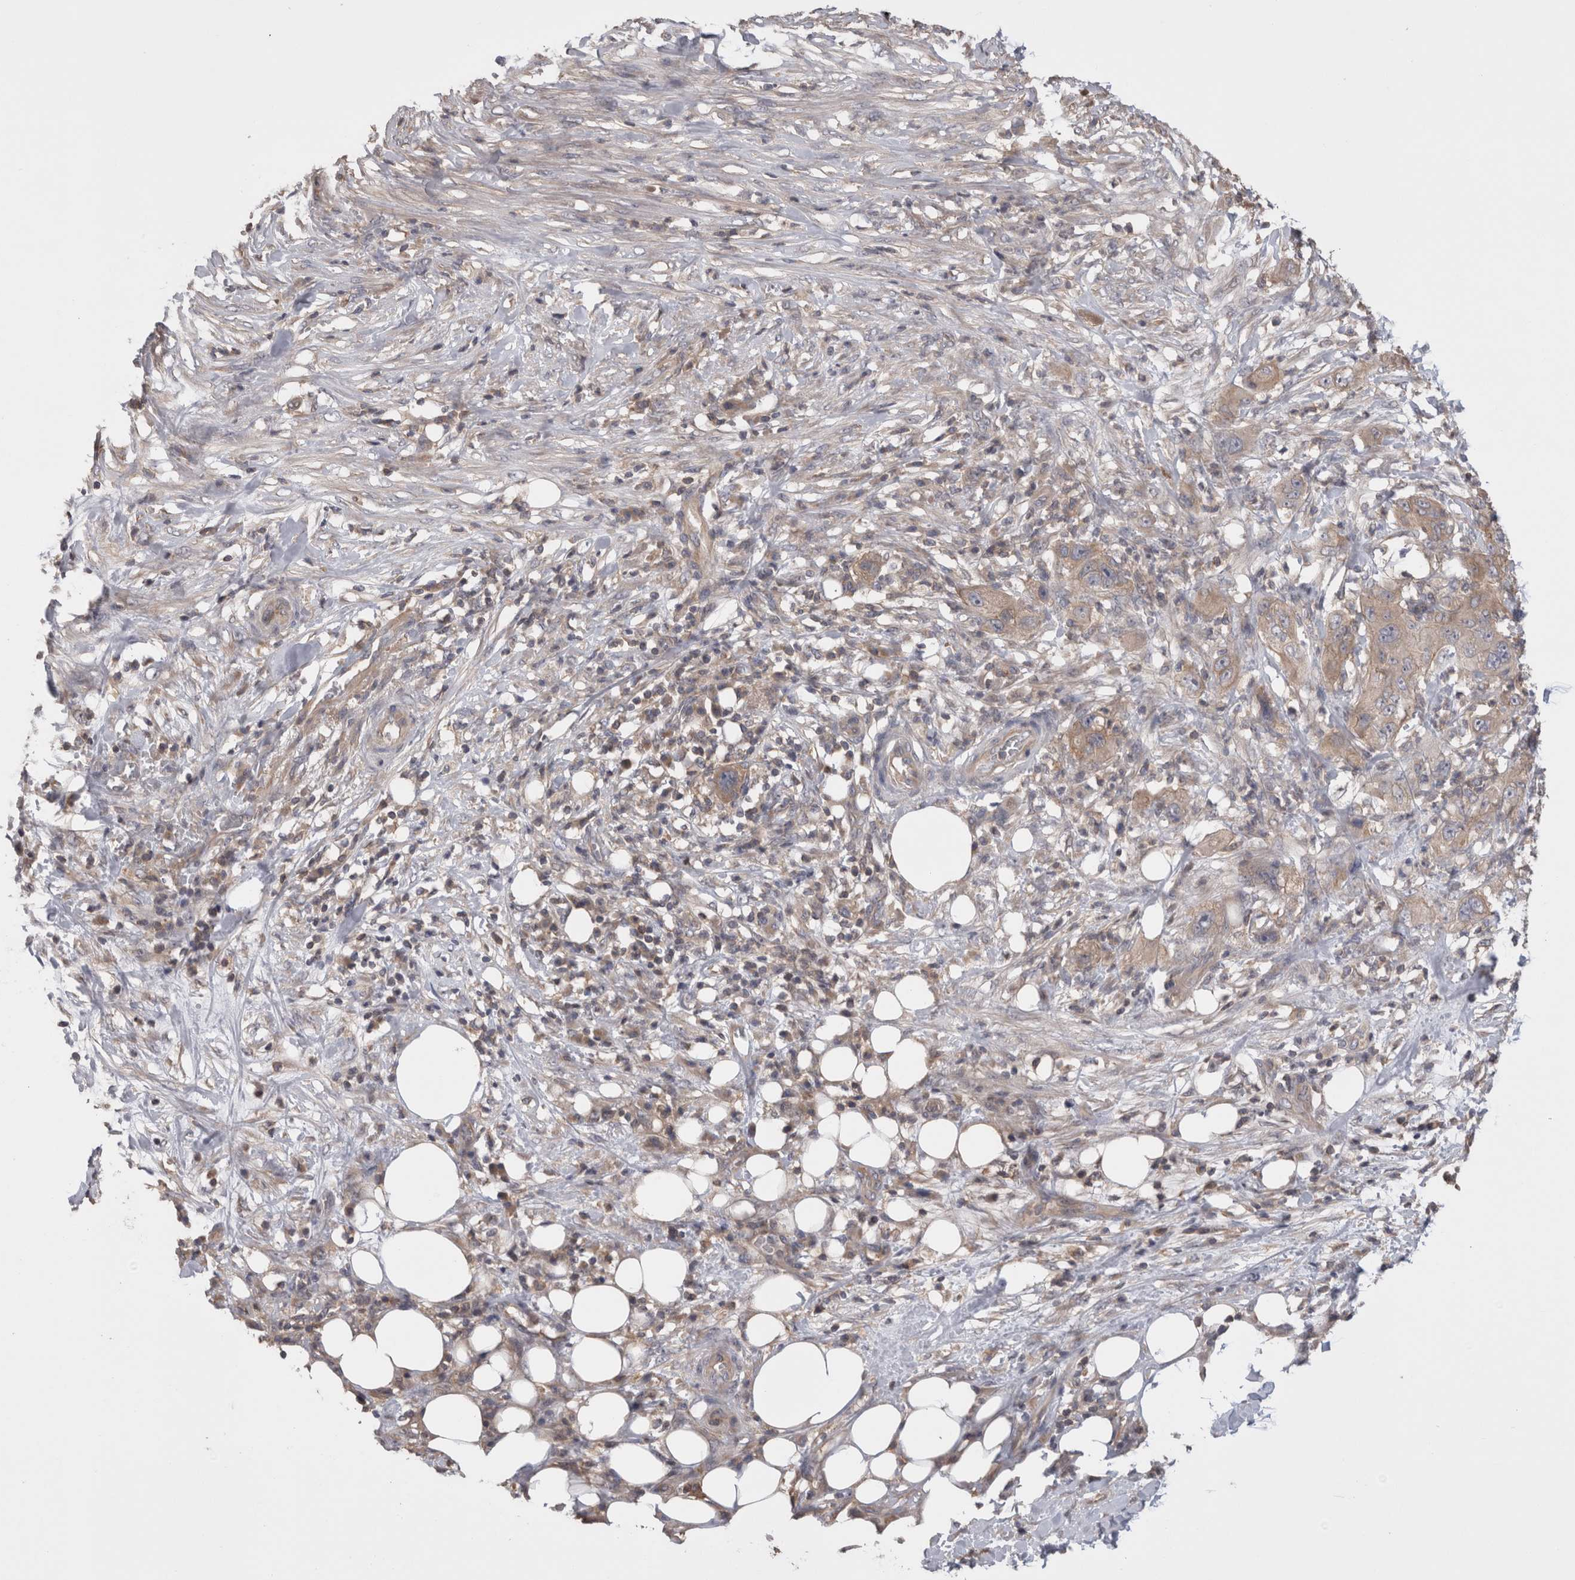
{"staining": {"intensity": "weak", "quantity": ">75%", "location": "cytoplasmic/membranous"}, "tissue": "pancreatic cancer", "cell_type": "Tumor cells", "image_type": "cancer", "snomed": [{"axis": "morphology", "description": "Adenocarcinoma, NOS"}, {"axis": "topography", "description": "Pancreas"}], "caption": "Pancreatic cancer (adenocarcinoma) stained with a brown dye reveals weak cytoplasmic/membranous positive positivity in about >75% of tumor cells.", "gene": "OTOR", "patient": {"sex": "female", "age": 78}}